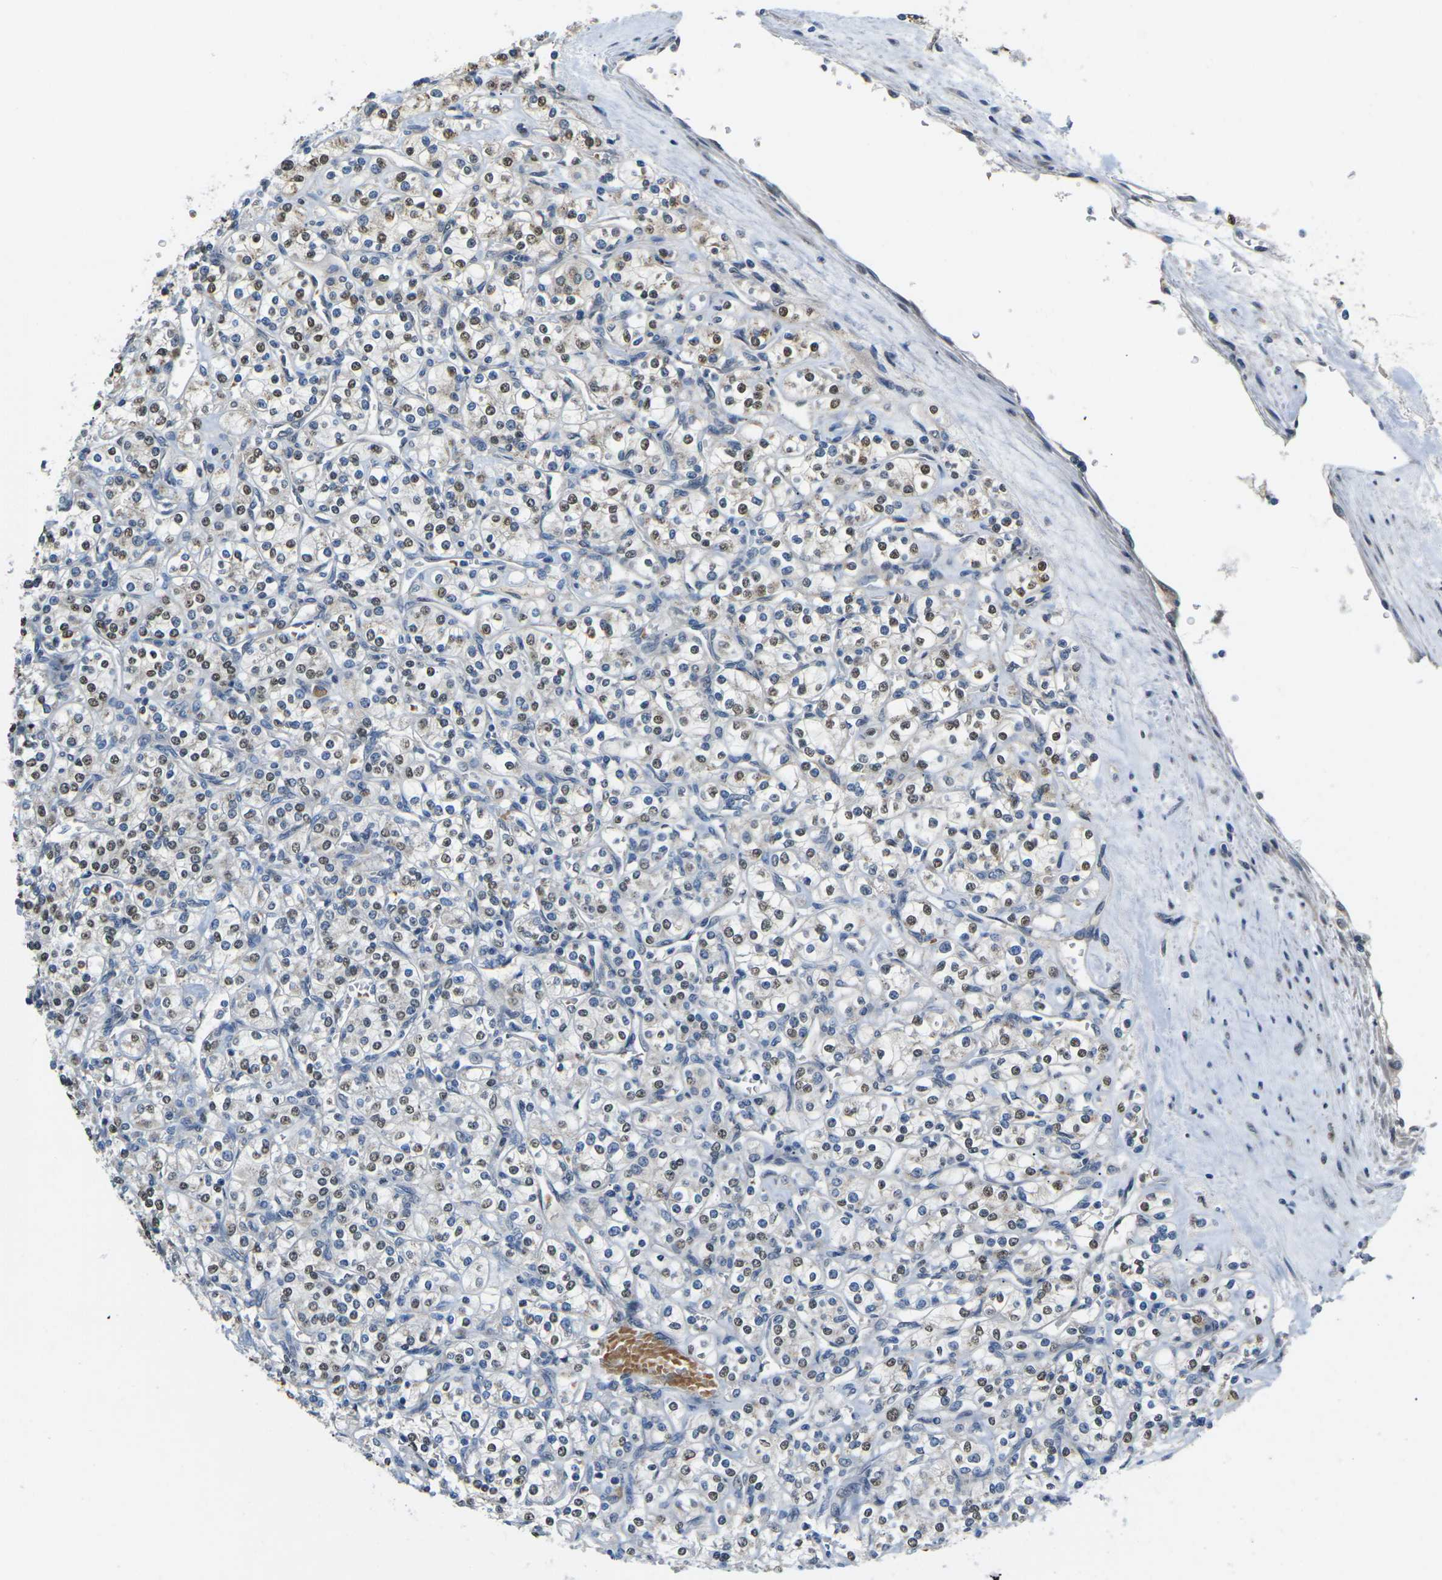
{"staining": {"intensity": "weak", "quantity": "25%-75%", "location": "nuclear"}, "tissue": "renal cancer", "cell_type": "Tumor cells", "image_type": "cancer", "snomed": [{"axis": "morphology", "description": "Adenocarcinoma, NOS"}, {"axis": "topography", "description": "Kidney"}], "caption": "Immunohistochemical staining of human renal cancer (adenocarcinoma) displays weak nuclear protein expression in about 25%-75% of tumor cells. (Stains: DAB in brown, nuclei in blue, Microscopy: brightfield microscopy at high magnification).", "gene": "ERBB4", "patient": {"sex": "male", "age": 77}}